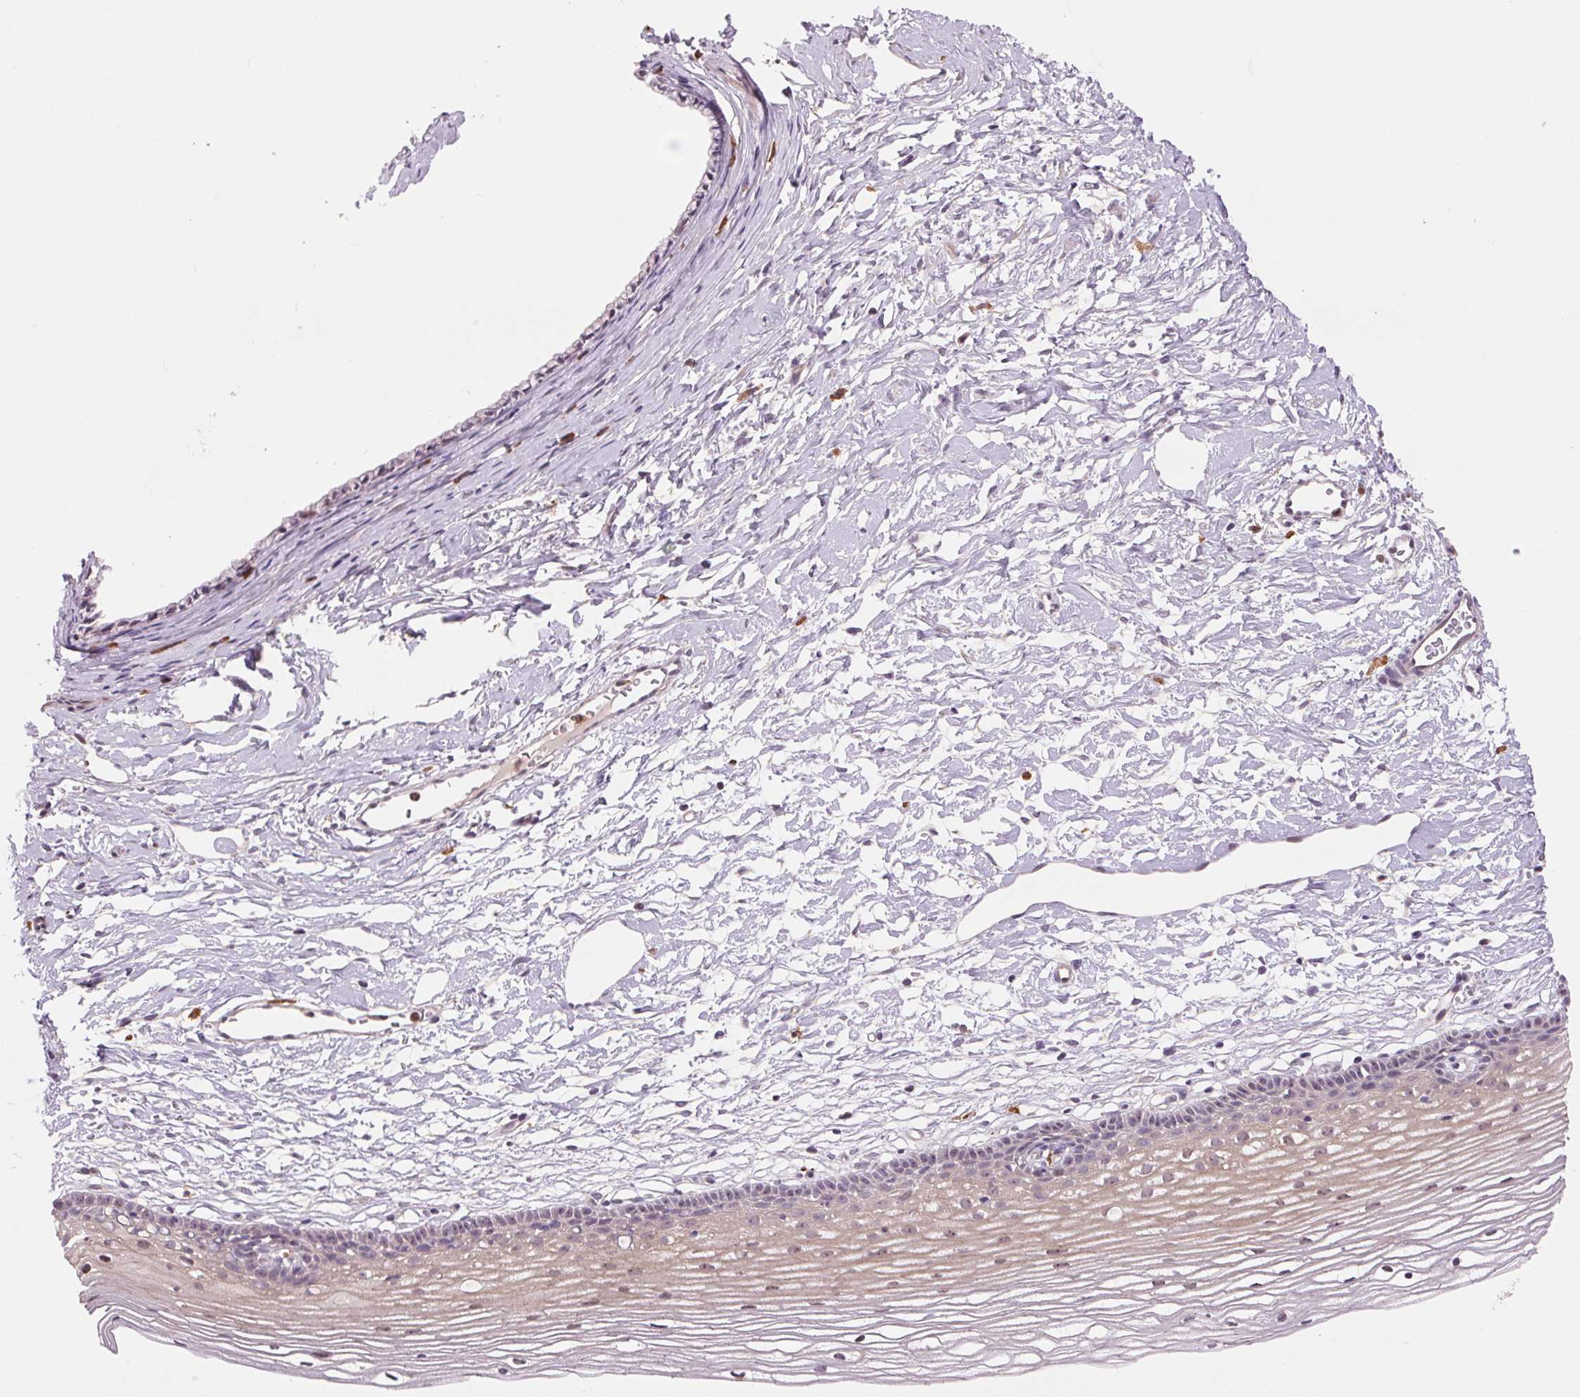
{"staining": {"intensity": "negative", "quantity": "none", "location": "none"}, "tissue": "cervix", "cell_type": "Glandular cells", "image_type": "normal", "snomed": [{"axis": "morphology", "description": "Normal tissue, NOS"}, {"axis": "topography", "description": "Cervix"}], "caption": "This histopathology image is of normal cervix stained with IHC to label a protein in brown with the nuclei are counter-stained blue. There is no positivity in glandular cells.", "gene": "RANBP3L", "patient": {"sex": "female", "age": 40}}